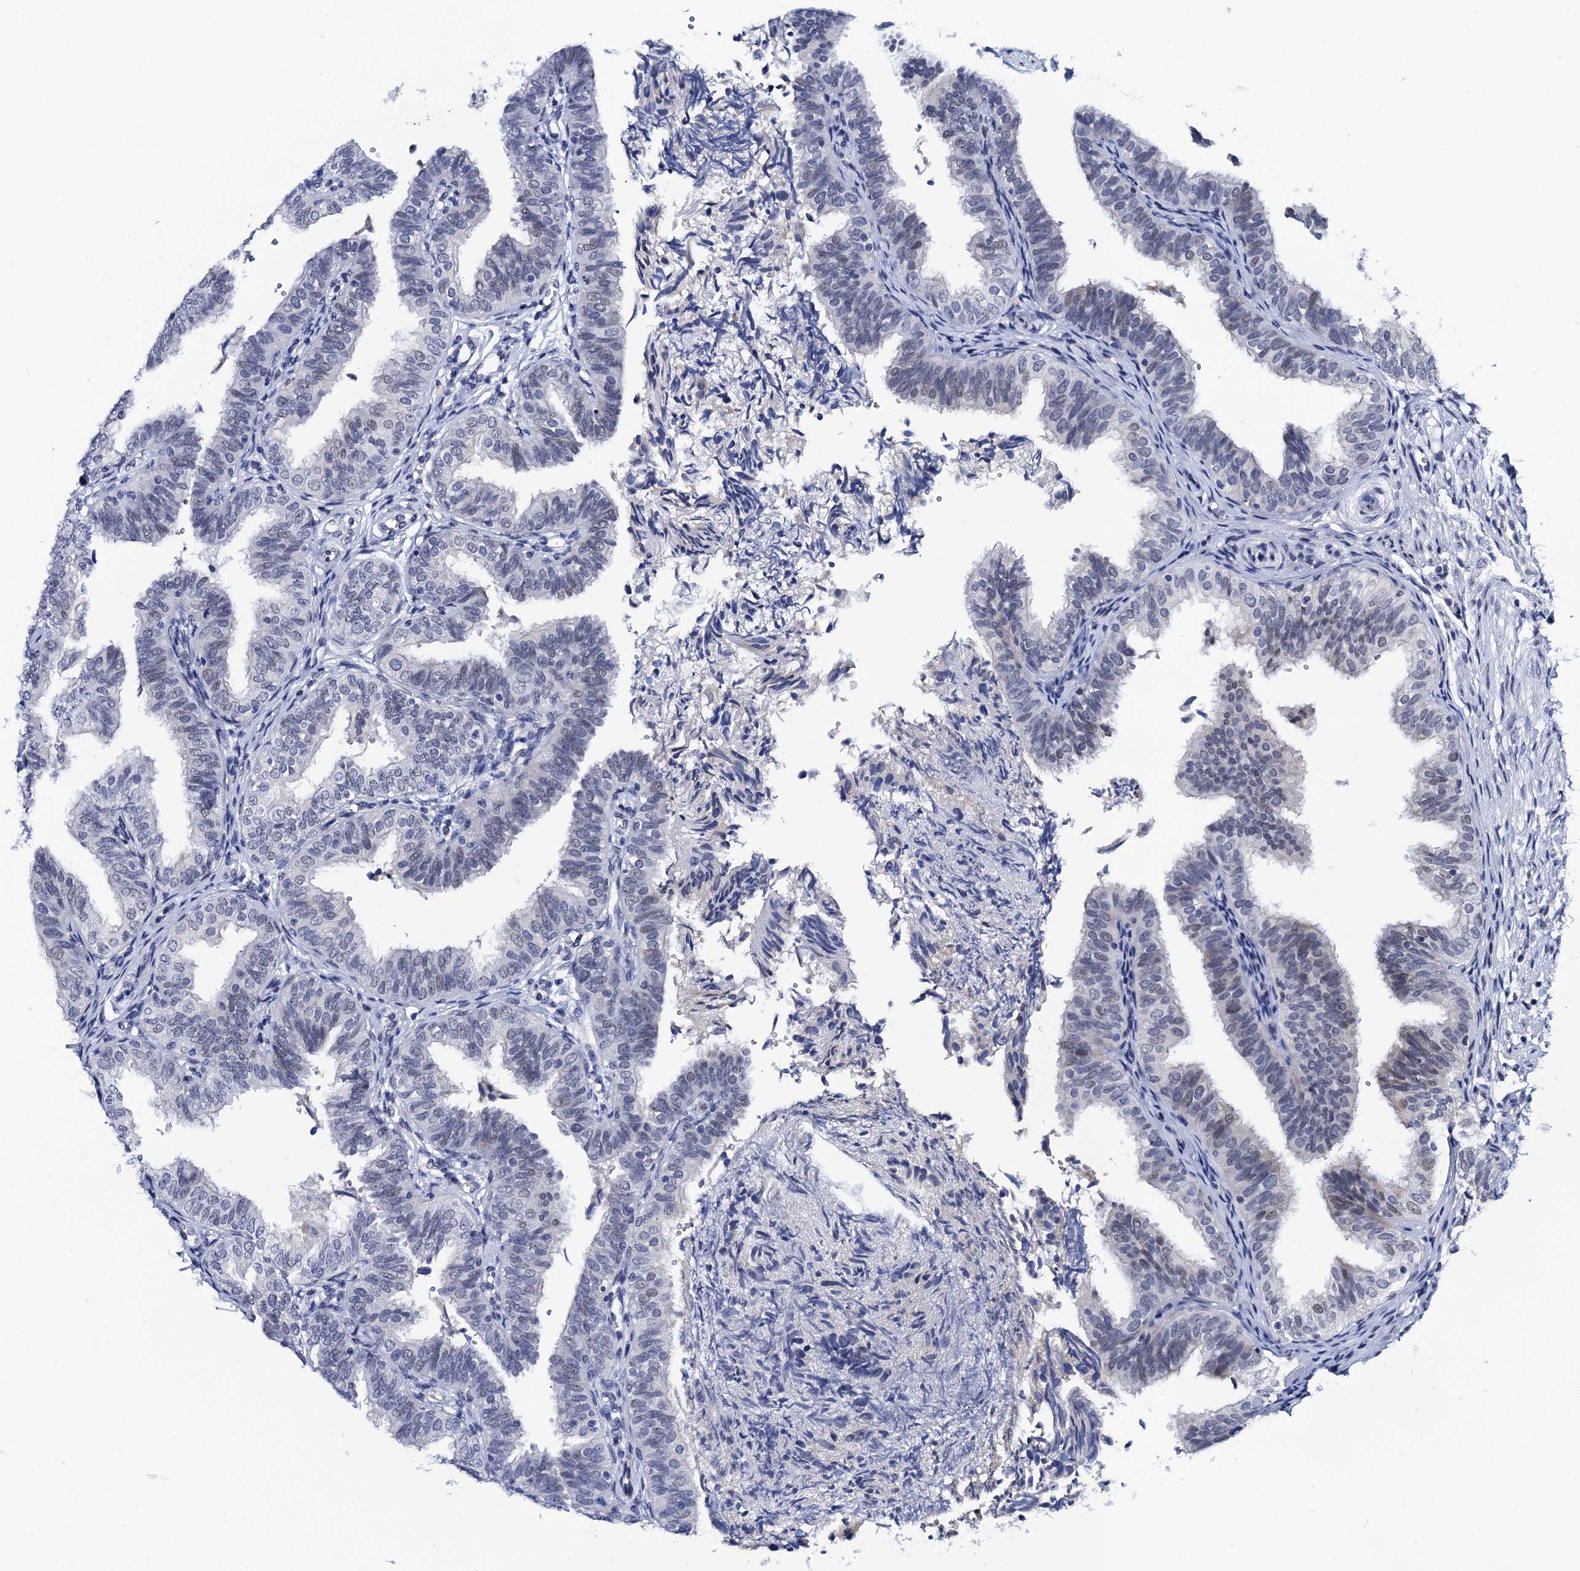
{"staining": {"intensity": "weak", "quantity": "<25%", "location": "nuclear"}, "tissue": "fallopian tube", "cell_type": "Glandular cells", "image_type": "normal", "snomed": [{"axis": "morphology", "description": "Normal tissue, NOS"}, {"axis": "topography", "description": "Fallopian tube"}], "caption": "This is an immunohistochemistry (IHC) photomicrograph of unremarkable fallopian tube. There is no positivity in glandular cells.", "gene": "C16orf87", "patient": {"sex": "female", "age": 35}}